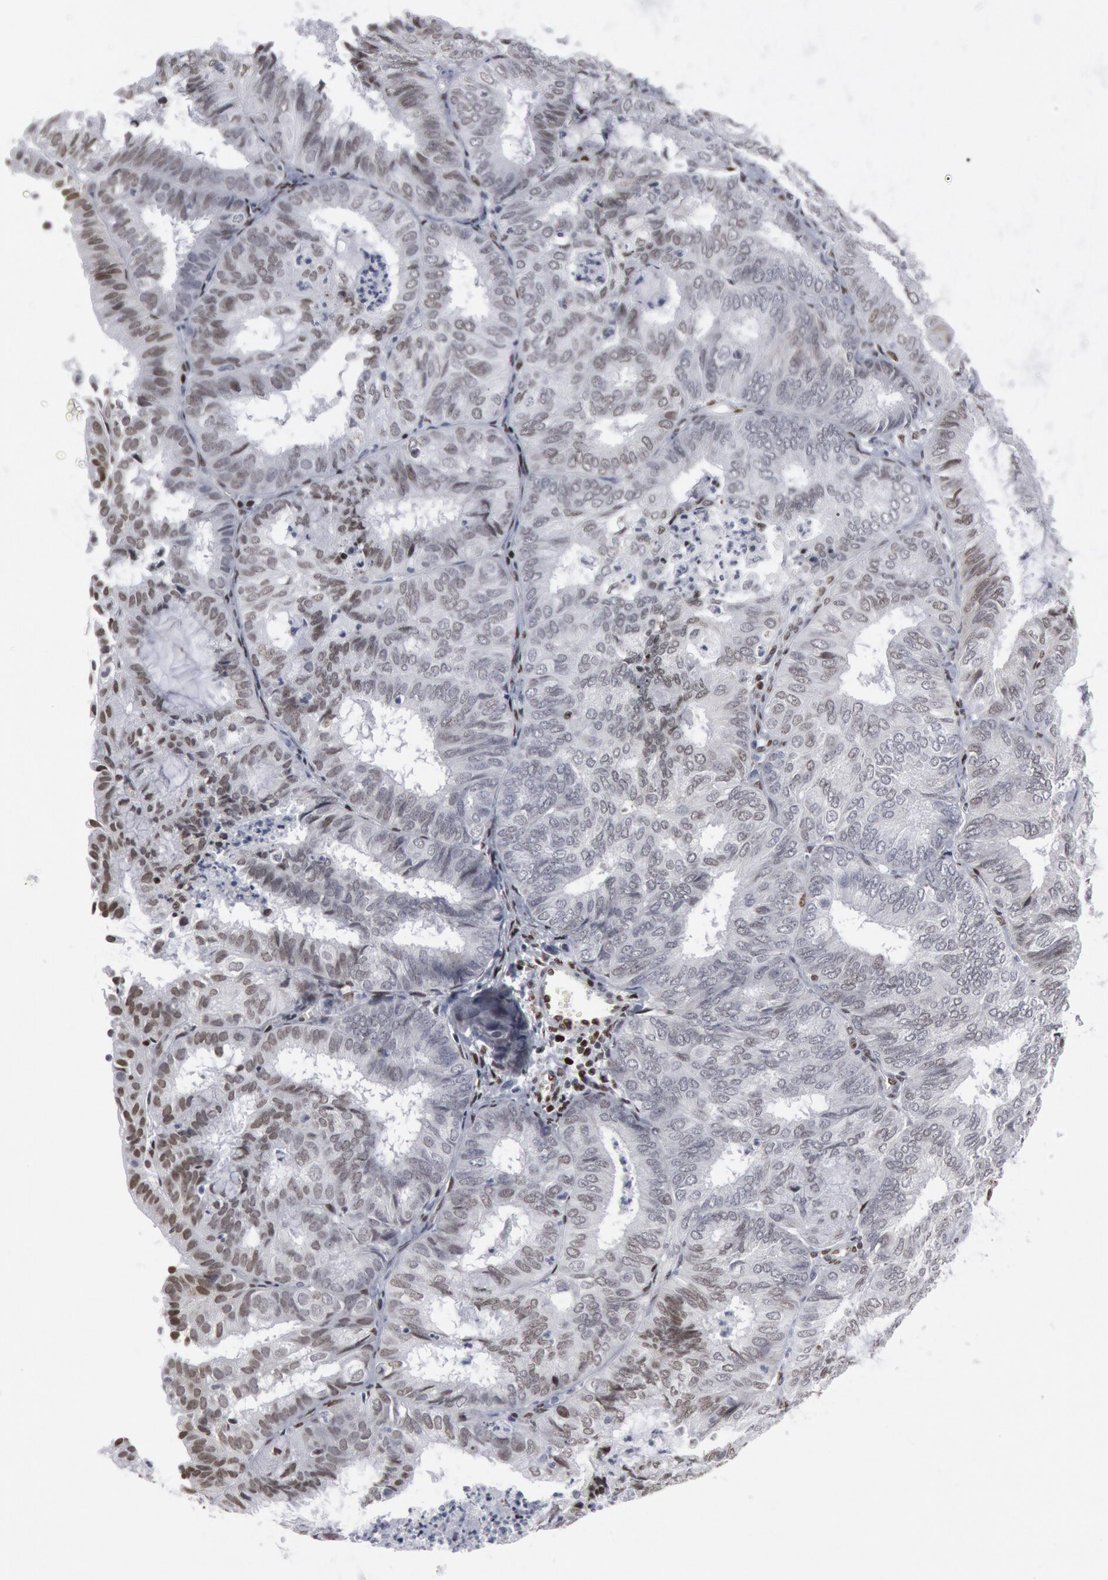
{"staining": {"intensity": "weak", "quantity": "<25%", "location": "nuclear"}, "tissue": "endometrial cancer", "cell_type": "Tumor cells", "image_type": "cancer", "snomed": [{"axis": "morphology", "description": "Adenocarcinoma, NOS"}, {"axis": "topography", "description": "Endometrium"}], "caption": "Endometrial adenocarcinoma stained for a protein using immunohistochemistry exhibits no expression tumor cells.", "gene": "MECP2", "patient": {"sex": "female", "age": 59}}